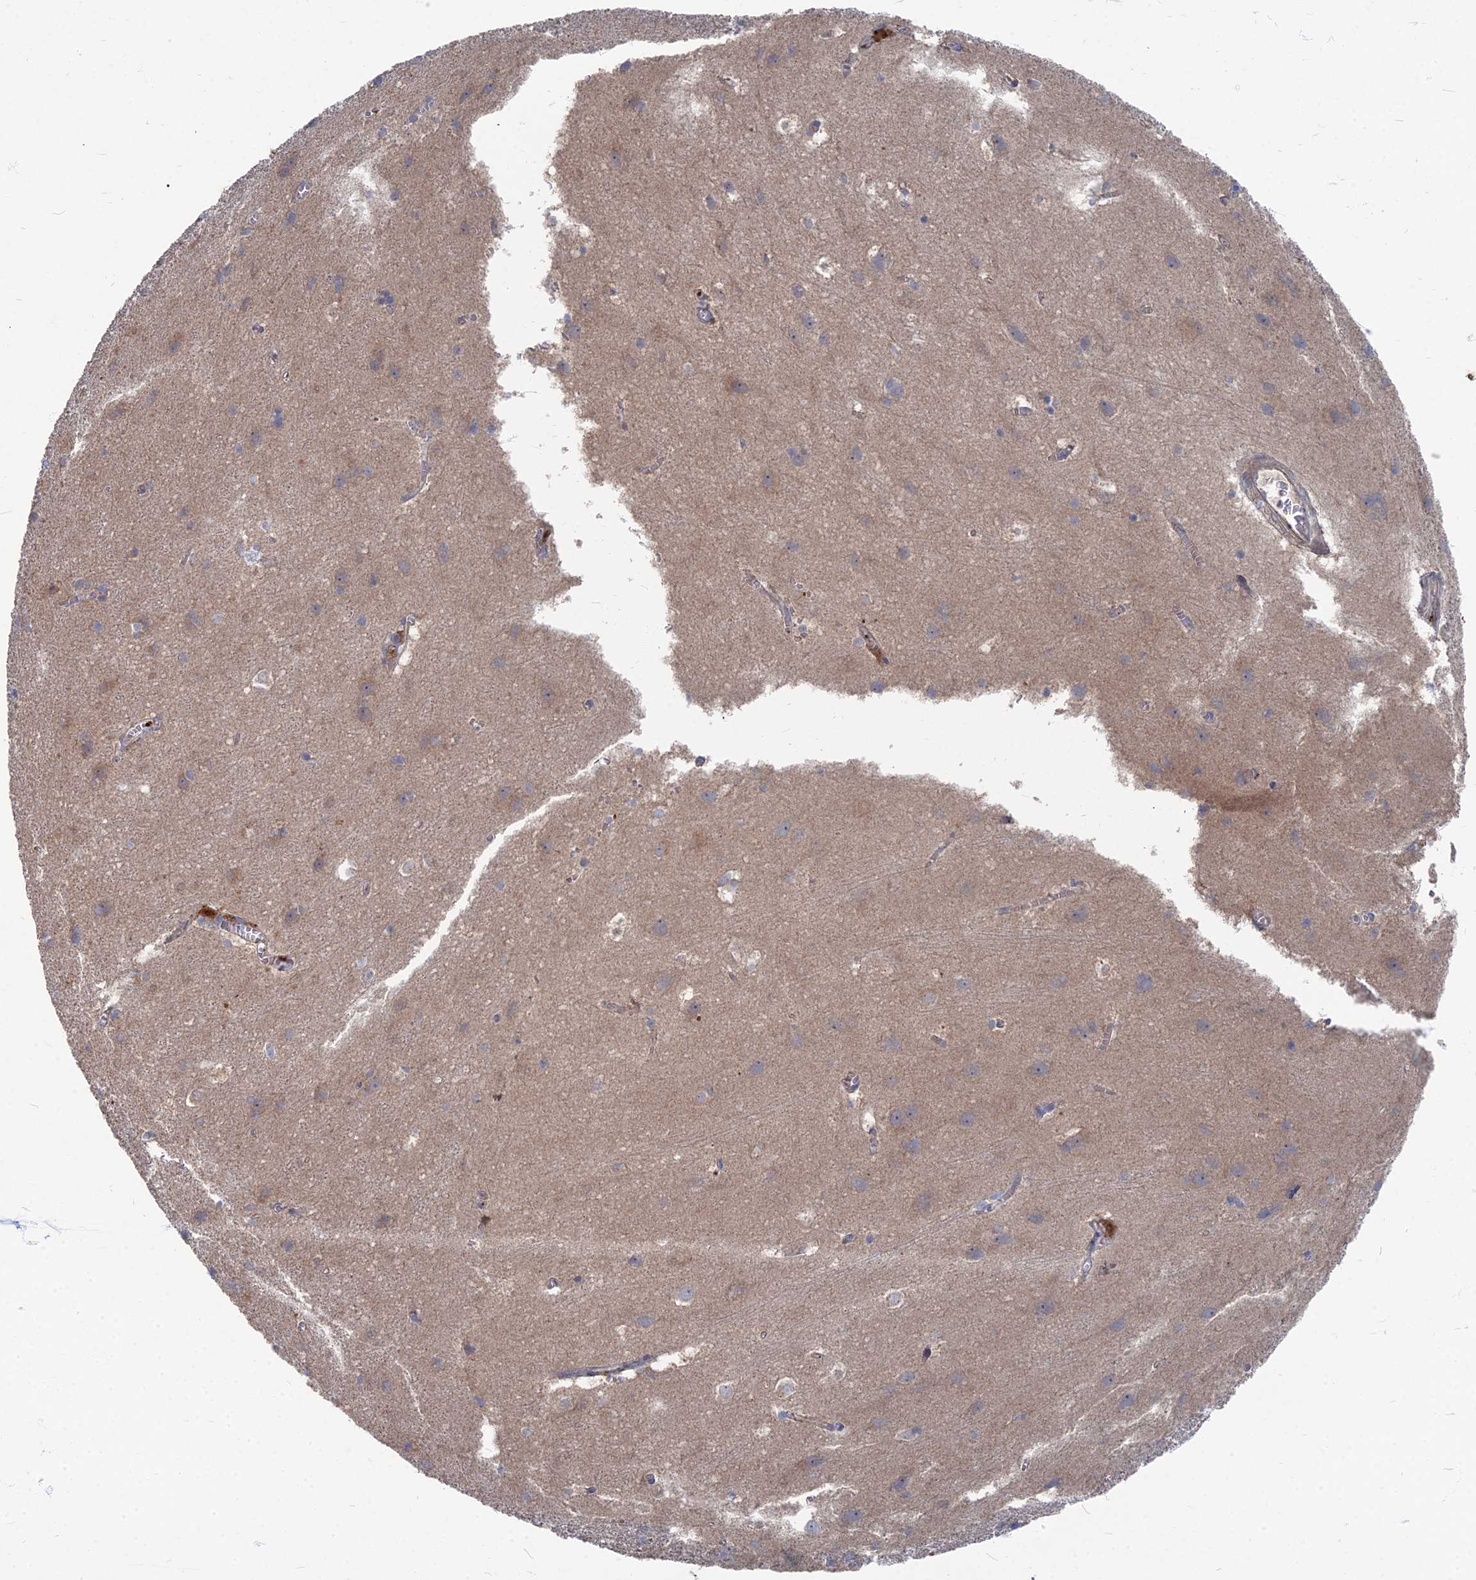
{"staining": {"intensity": "negative", "quantity": "none", "location": "none"}, "tissue": "cerebral cortex", "cell_type": "Endothelial cells", "image_type": "normal", "snomed": [{"axis": "morphology", "description": "Normal tissue, NOS"}, {"axis": "topography", "description": "Cerebral cortex"}], "caption": "The image shows no significant expression in endothelial cells of cerebral cortex. Nuclei are stained in blue.", "gene": "PPCDC", "patient": {"sex": "male", "age": 54}}